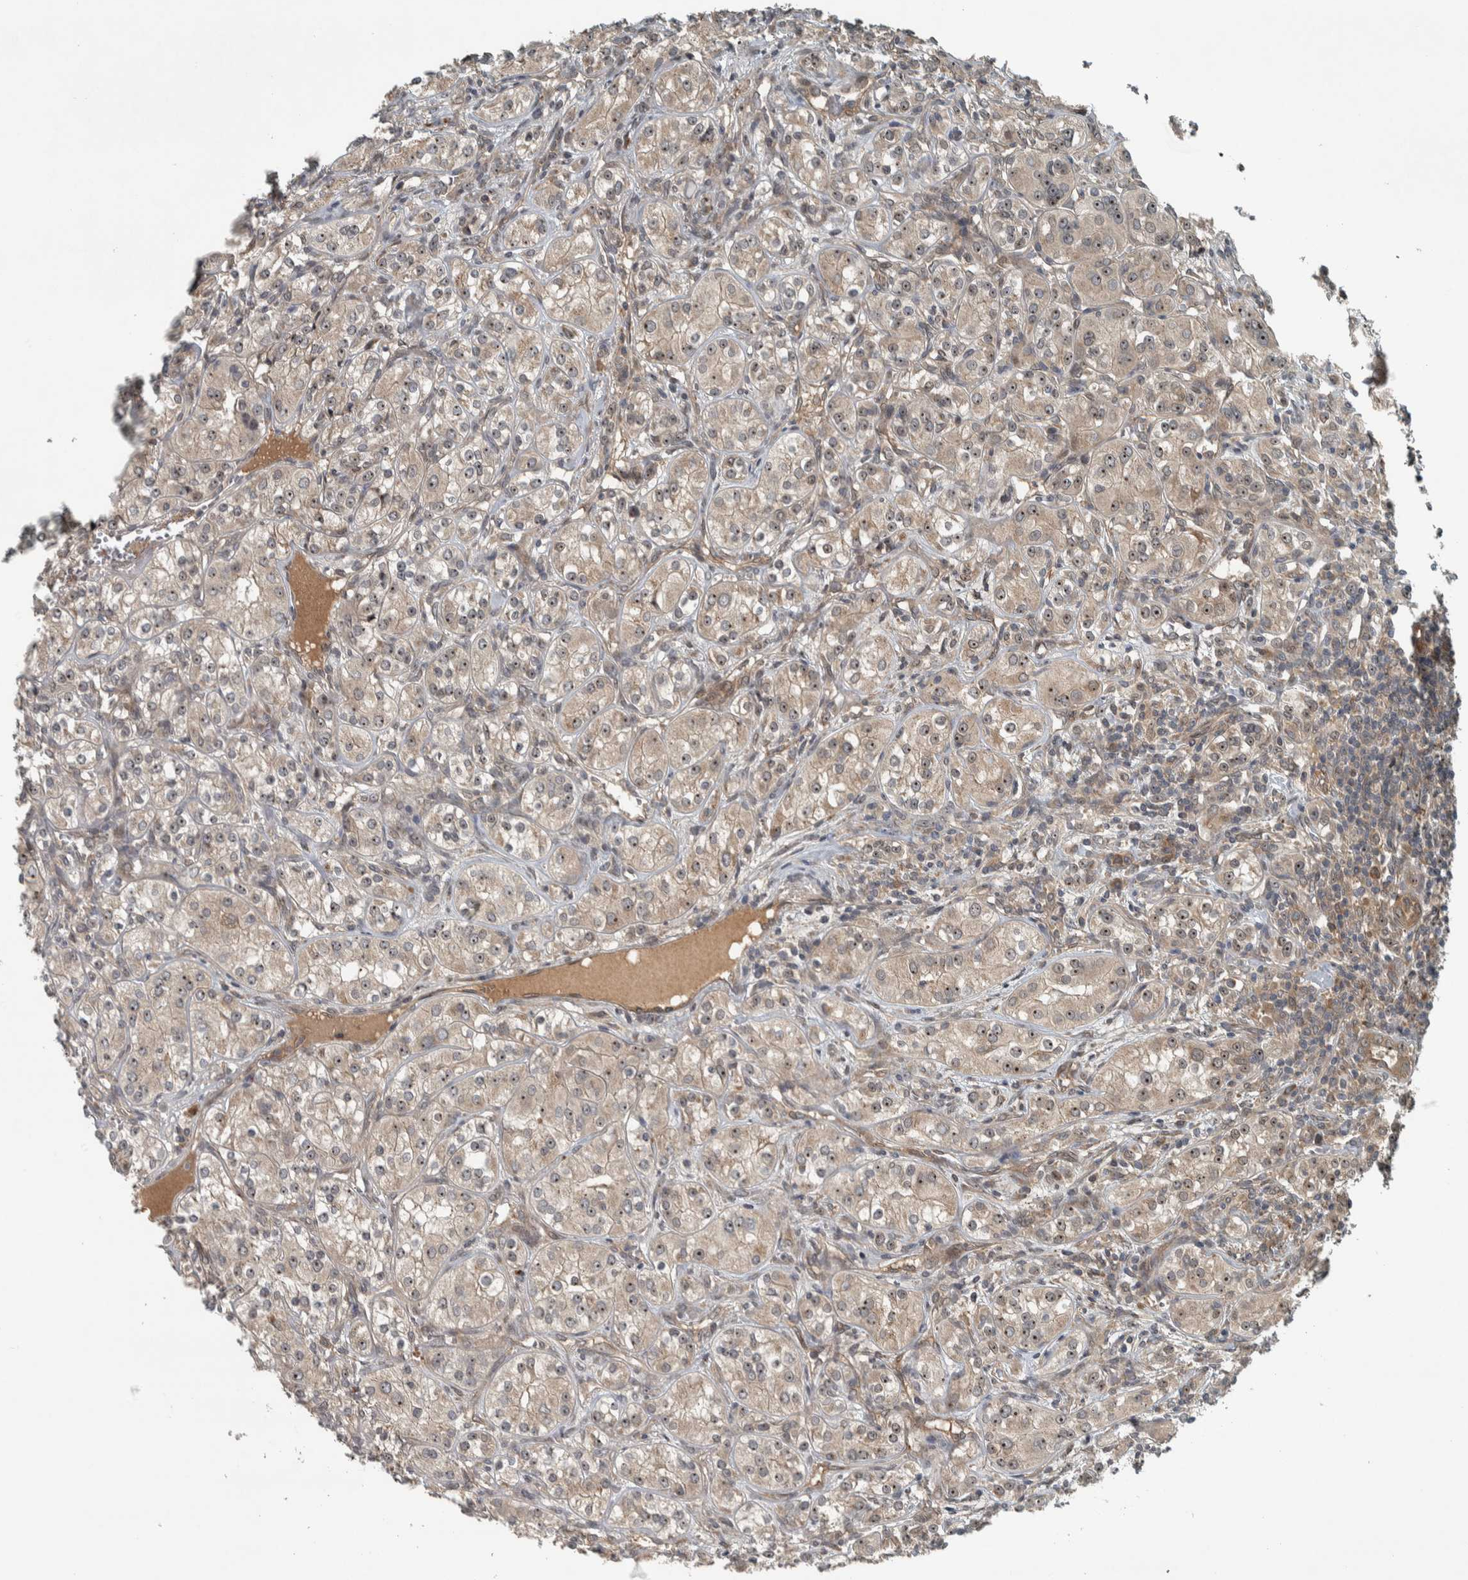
{"staining": {"intensity": "weak", "quantity": ">75%", "location": "nuclear"}, "tissue": "renal cancer", "cell_type": "Tumor cells", "image_type": "cancer", "snomed": [{"axis": "morphology", "description": "Adenocarcinoma, NOS"}, {"axis": "topography", "description": "Kidney"}], "caption": "A low amount of weak nuclear expression is present in about >75% of tumor cells in renal cancer (adenocarcinoma) tissue.", "gene": "XPO5", "patient": {"sex": "male", "age": 77}}